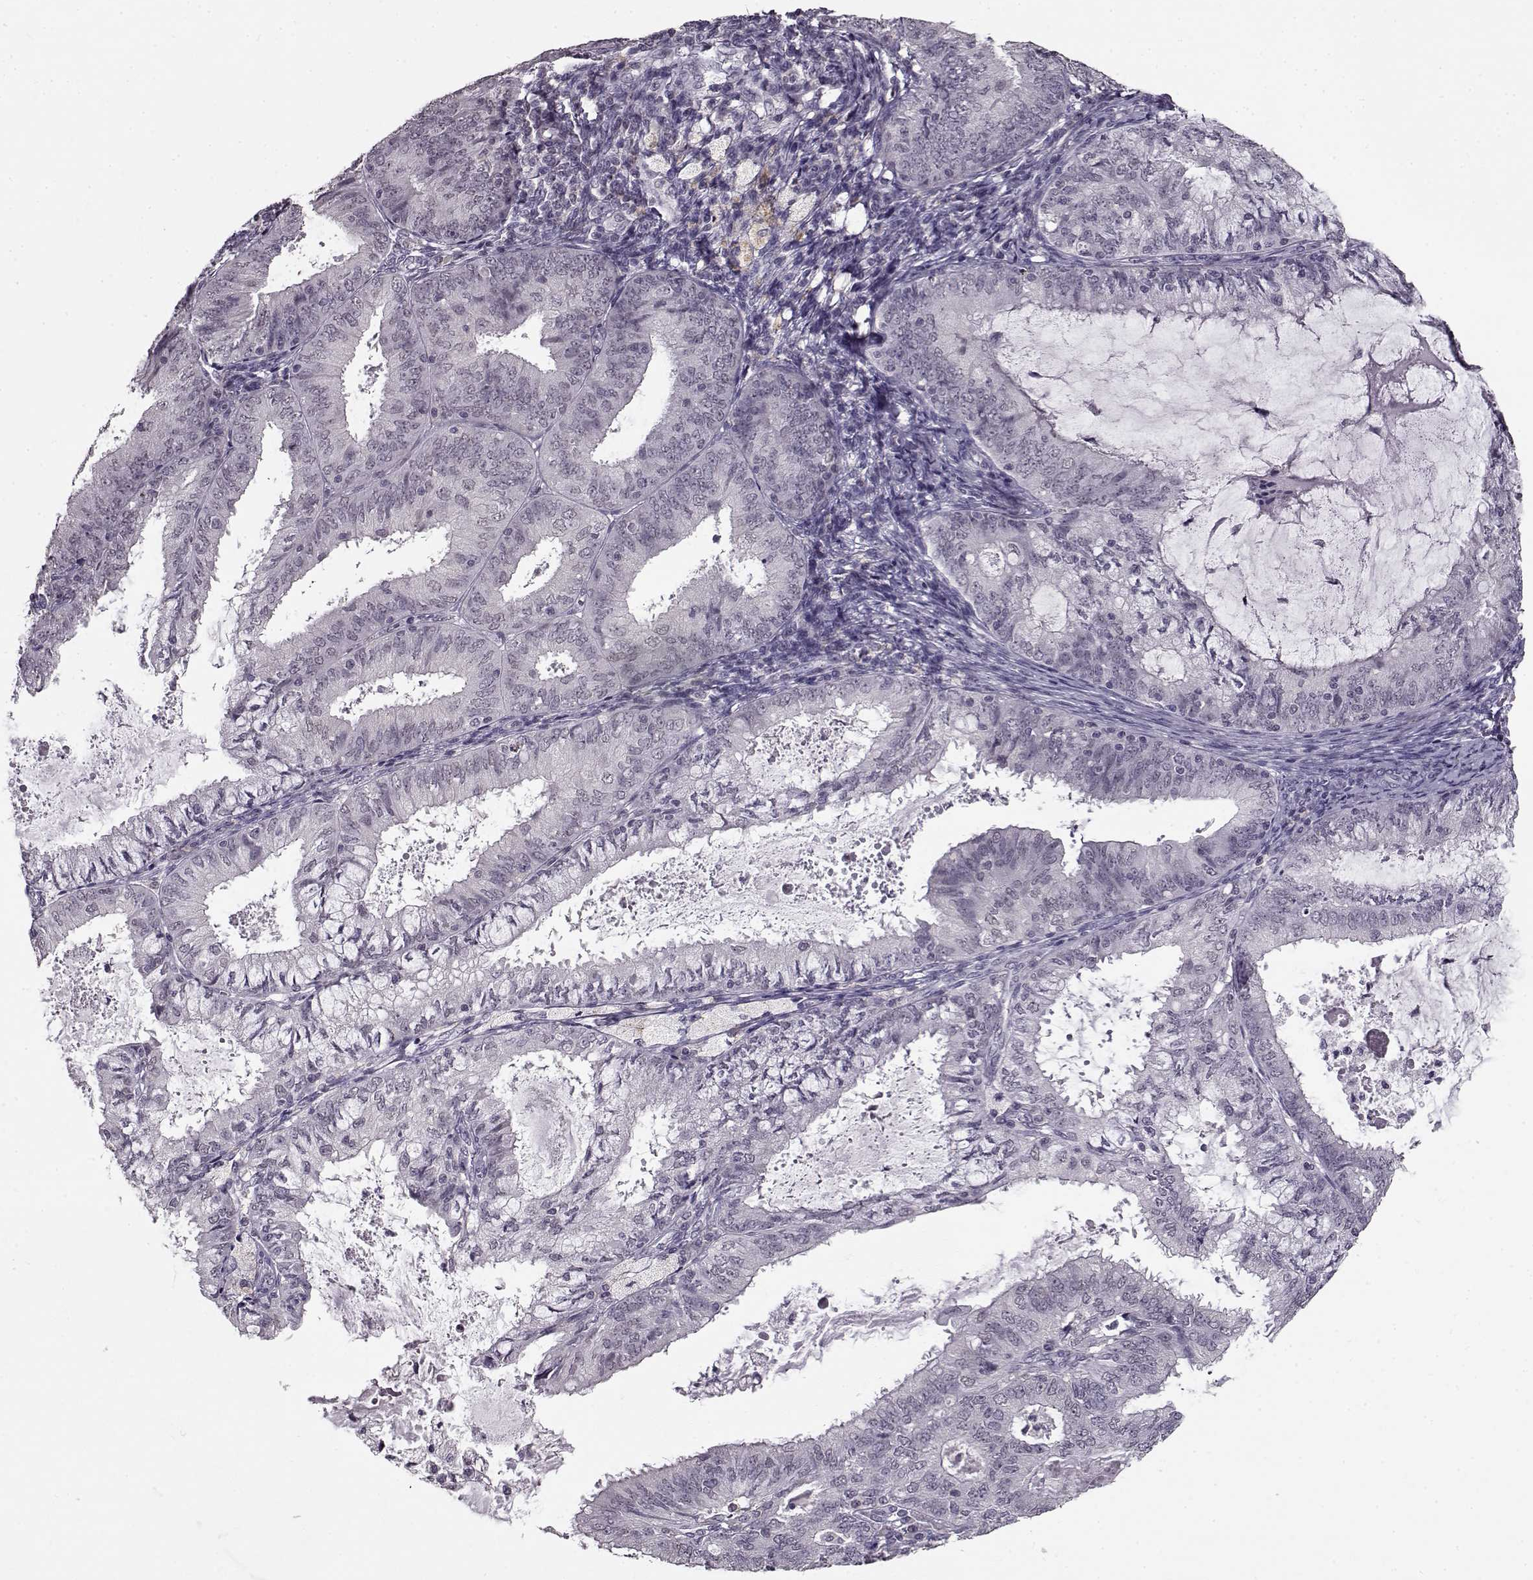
{"staining": {"intensity": "negative", "quantity": "none", "location": "none"}, "tissue": "endometrial cancer", "cell_type": "Tumor cells", "image_type": "cancer", "snomed": [{"axis": "morphology", "description": "Adenocarcinoma, NOS"}, {"axis": "topography", "description": "Endometrium"}], "caption": "High power microscopy micrograph of an immunohistochemistry photomicrograph of endometrial cancer (adenocarcinoma), revealing no significant positivity in tumor cells.", "gene": "RP1L1", "patient": {"sex": "female", "age": 57}}